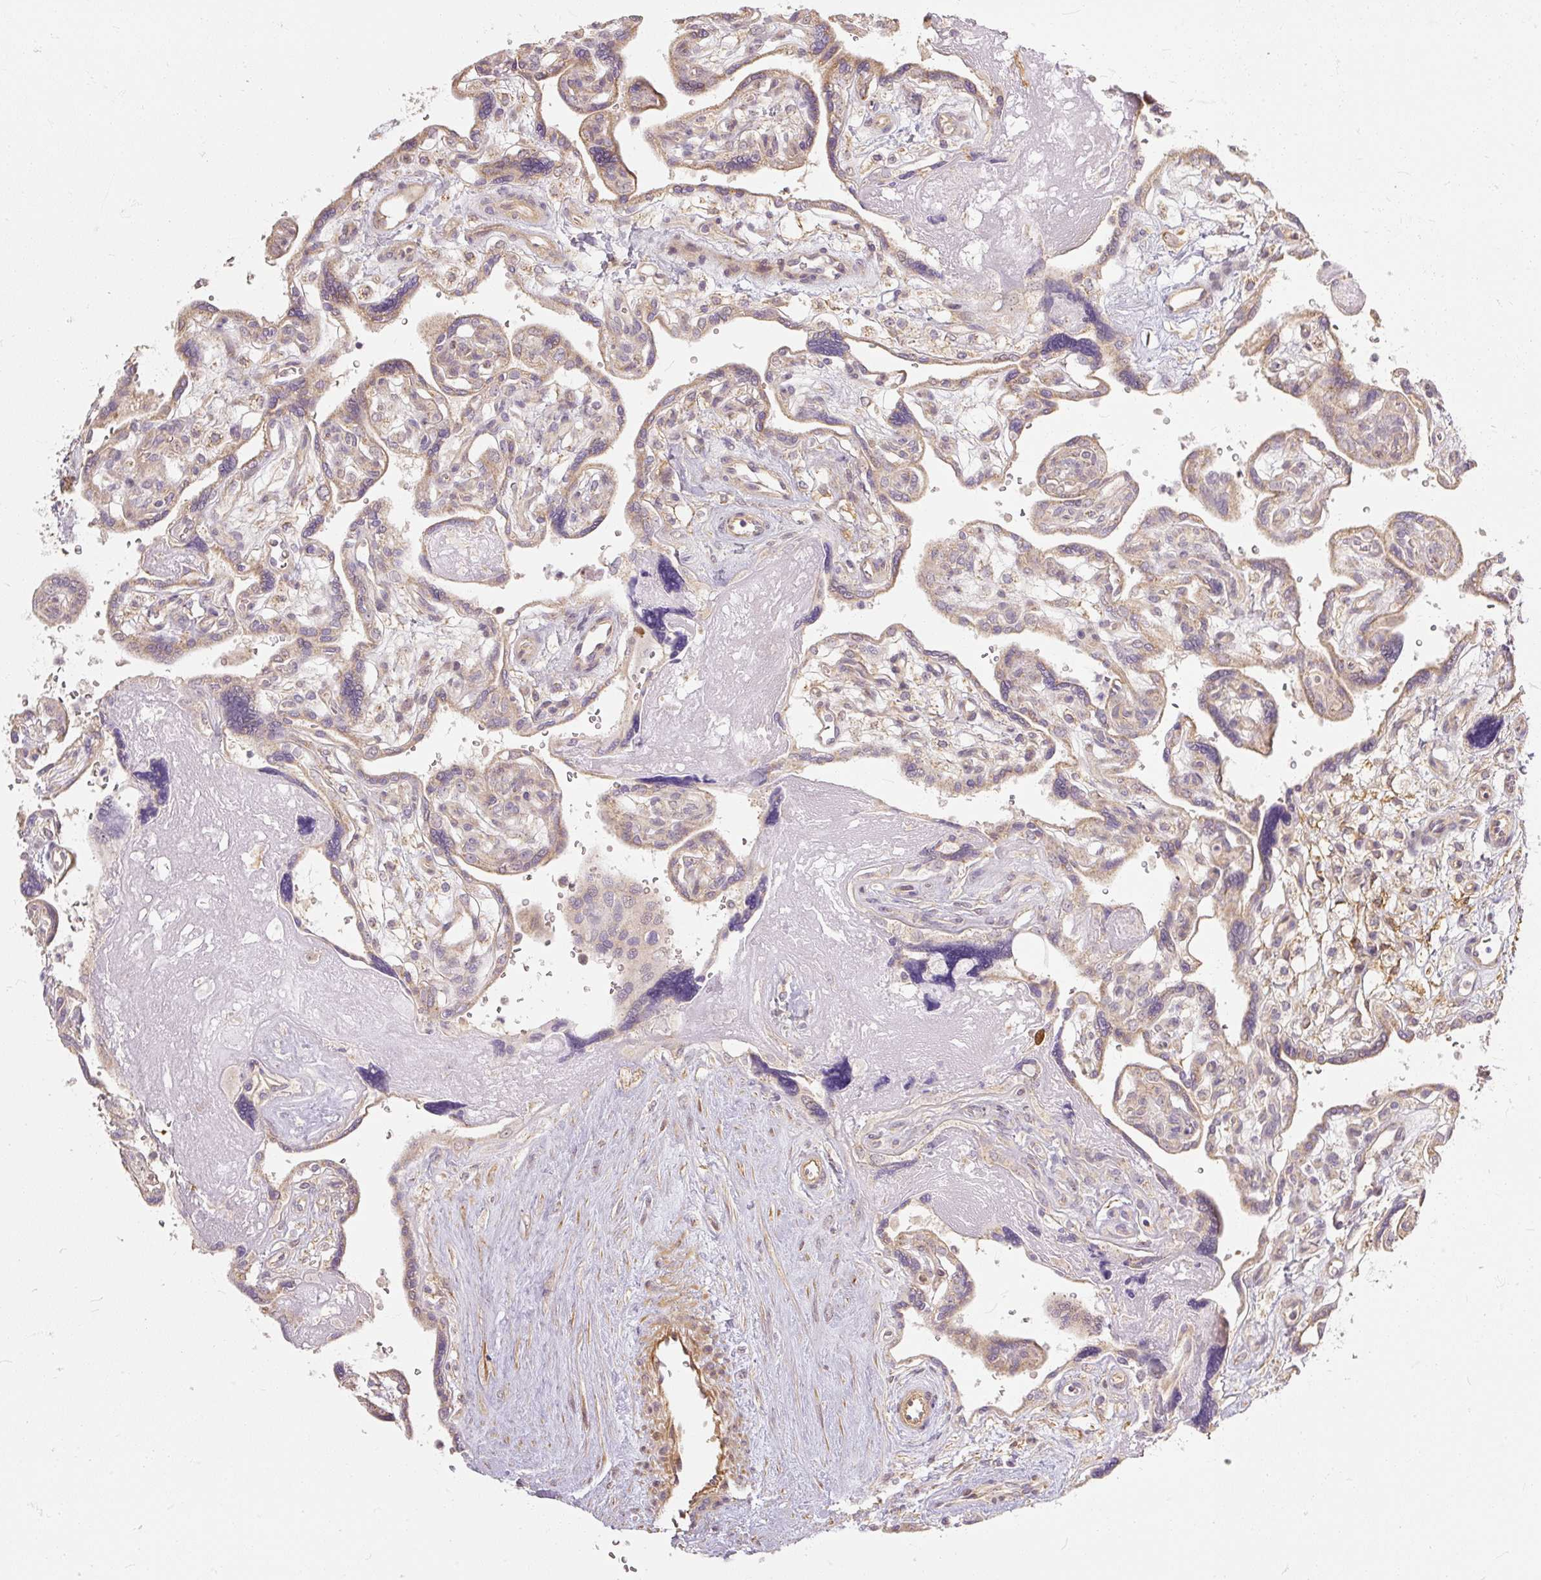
{"staining": {"intensity": "moderate", "quantity": "25%-75%", "location": "cytoplasmic/membranous"}, "tissue": "placenta", "cell_type": "Decidual cells", "image_type": "normal", "snomed": [{"axis": "morphology", "description": "Normal tissue, NOS"}, {"axis": "topography", "description": "Placenta"}], "caption": "Immunohistochemistry of normal placenta exhibits medium levels of moderate cytoplasmic/membranous staining in about 25%-75% of decidual cells.", "gene": "RB1CC1", "patient": {"sex": "female", "age": 39}}